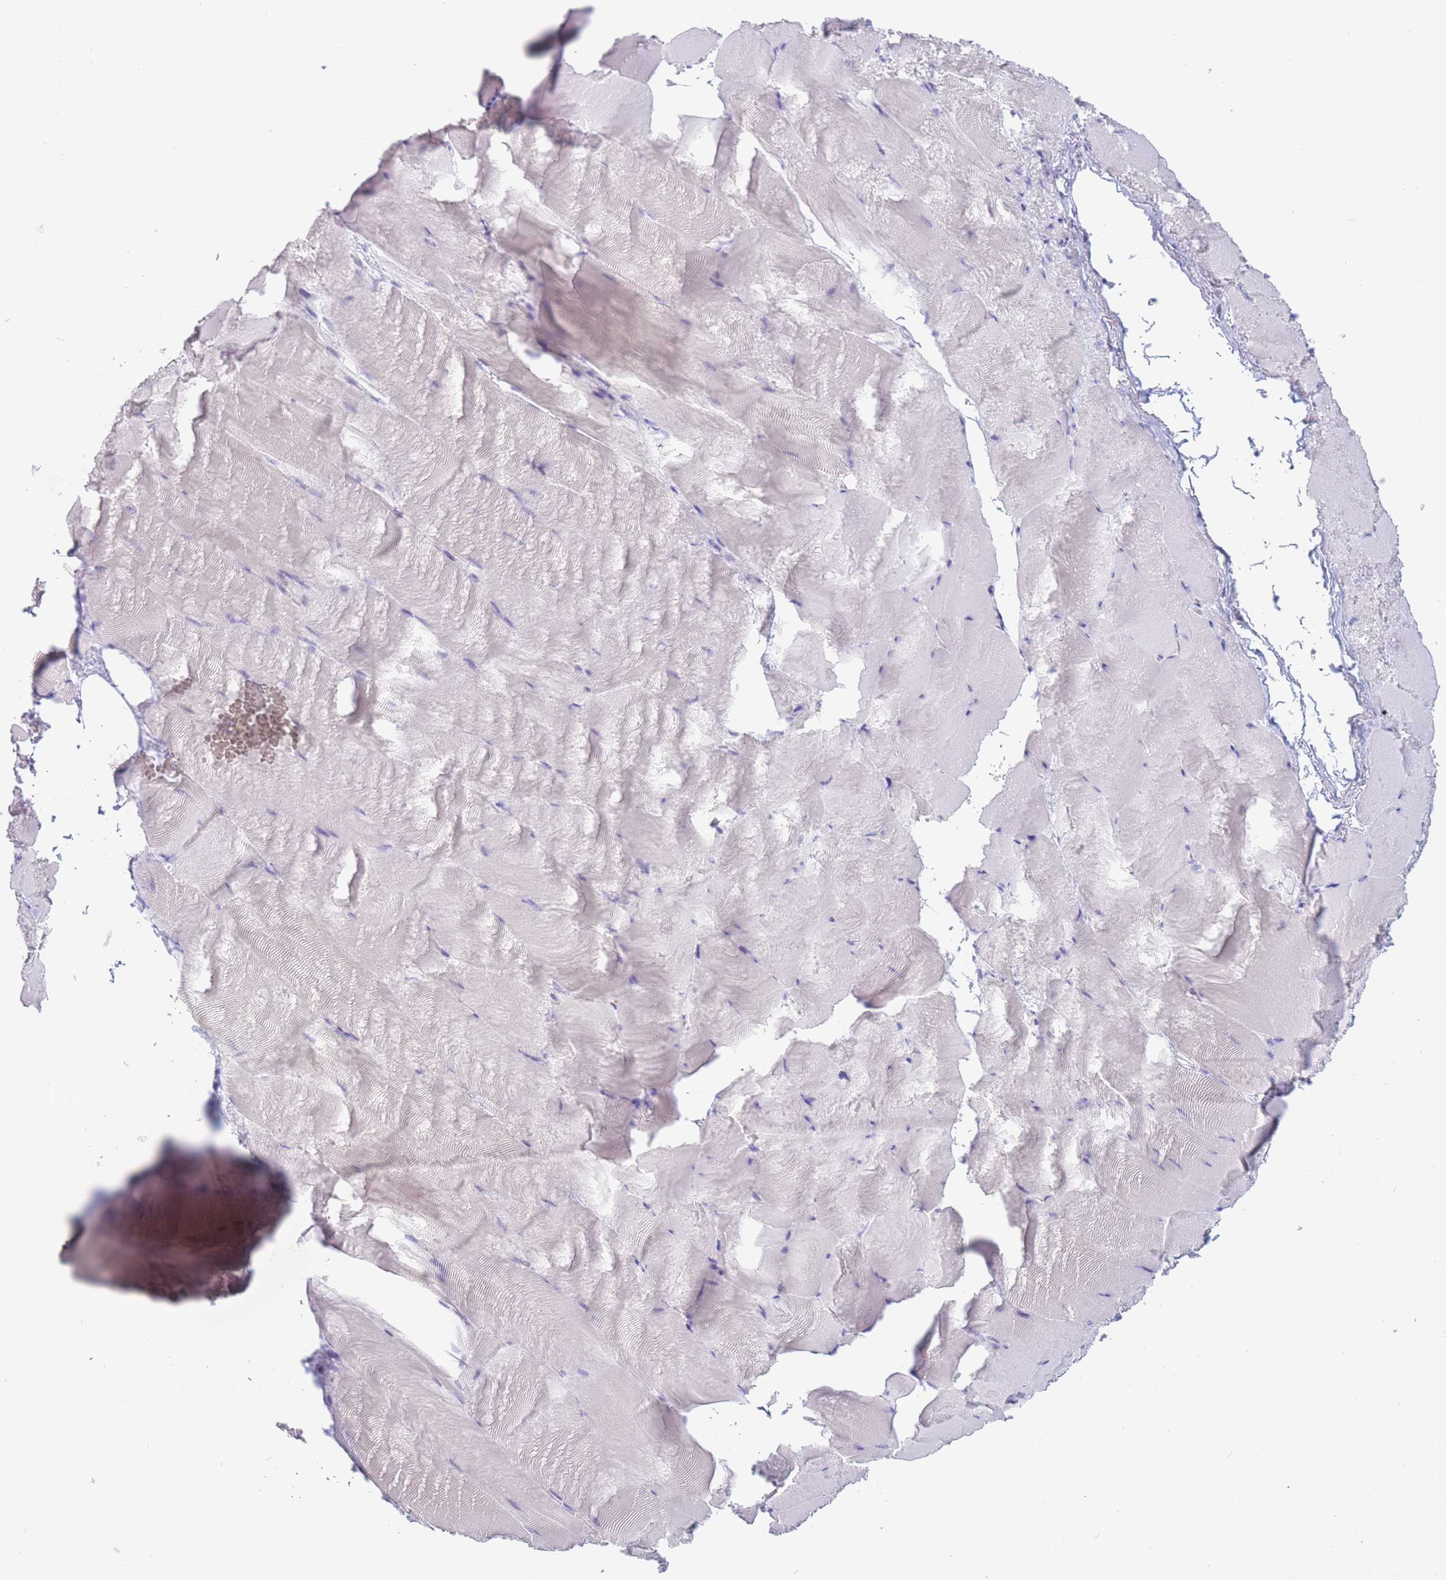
{"staining": {"intensity": "negative", "quantity": "none", "location": "none"}, "tissue": "skeletal muscle", "cell_type": "Myocytes", "image_type": "normal", "snomed": [{"axis": "morphology", "description": "Normal tissue, NOS"}, {"axis": "topography", "description": "Skeletal muscle"}], "caption": "A histopathology image of skeletal muscle stained for a protein shows no brown staining in myocytes.", "gene": "ST3GAL4", "patient": {"sex": "female", "age": 64}}